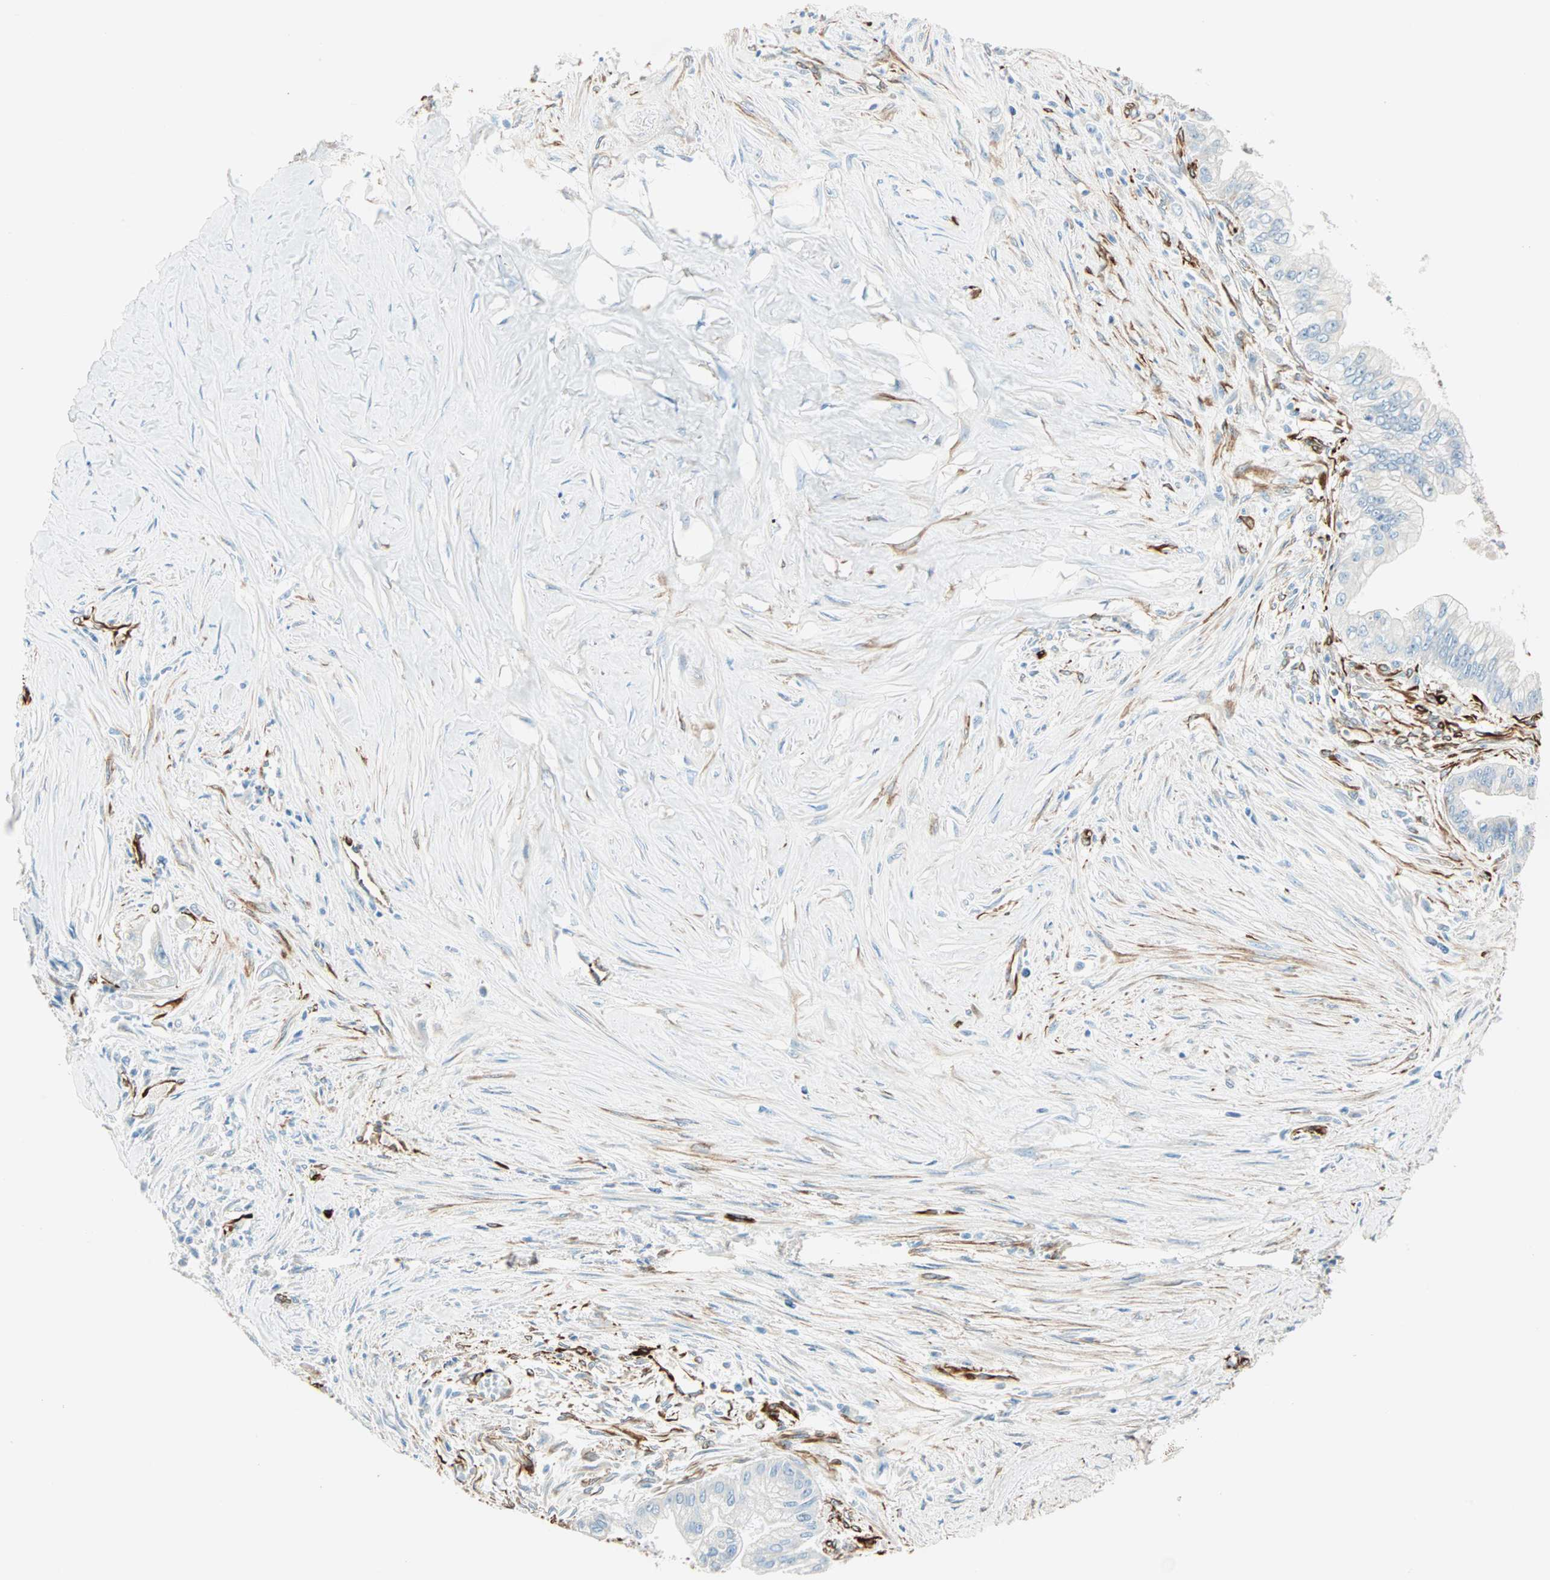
{"staining": {"intensity": "negative", "quantity": "none", "location": "none"}, "tissue": "pancreatic cancer", "cell_type": "Tumor cells", "image_type": "cancer", "snomed": [{"axis": "morphology", "description": "Adenocarcinoma, NOS"}, {"axis": "topography", "description": "Pancreas"}], "caption": "Immunohistochemical staining of pancreatic cancer (adenocarcinoma) reveals no significant staining in tumor cells.", "gene": "NES", "patient": {"sex": "male", "age": 59}}